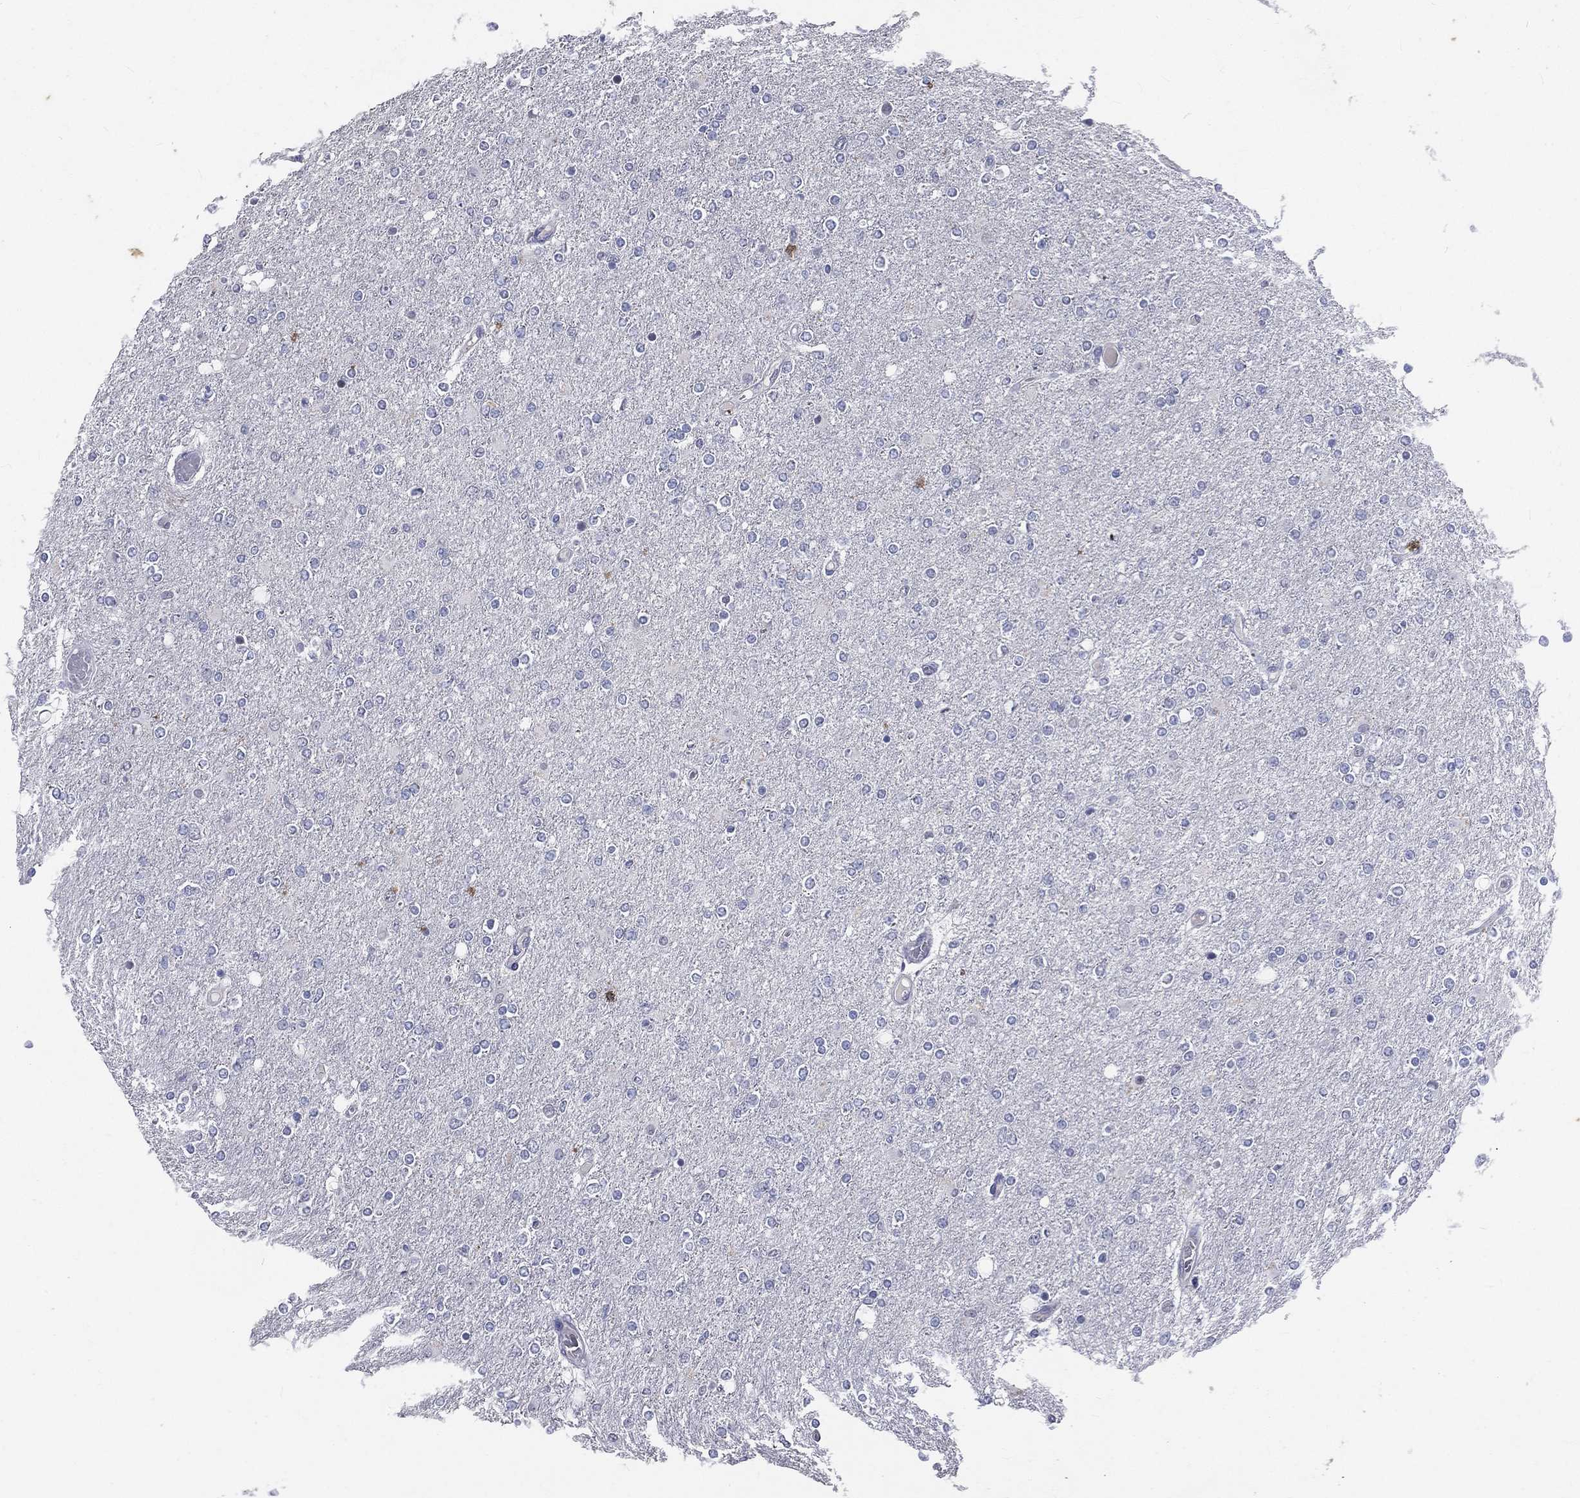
{"staining": {"intensity": "negative", "quantity": "none", "location": "none"}, "tissue": "glioma", "cell_type": "Tumor cells", "image_type": "cancer", "snomed": [{"axis": "morphology", "description": "Glioma, malignant, High grade"}, {"axis": "topography", "description": "Cerebral cortex"}], "caption": "Protein analysis of high-grade glioma (malignant) exhibits no significant positivity in tumor cells.", "gene": "IFT27", "patient": {"sex": "male", "age": 70}}